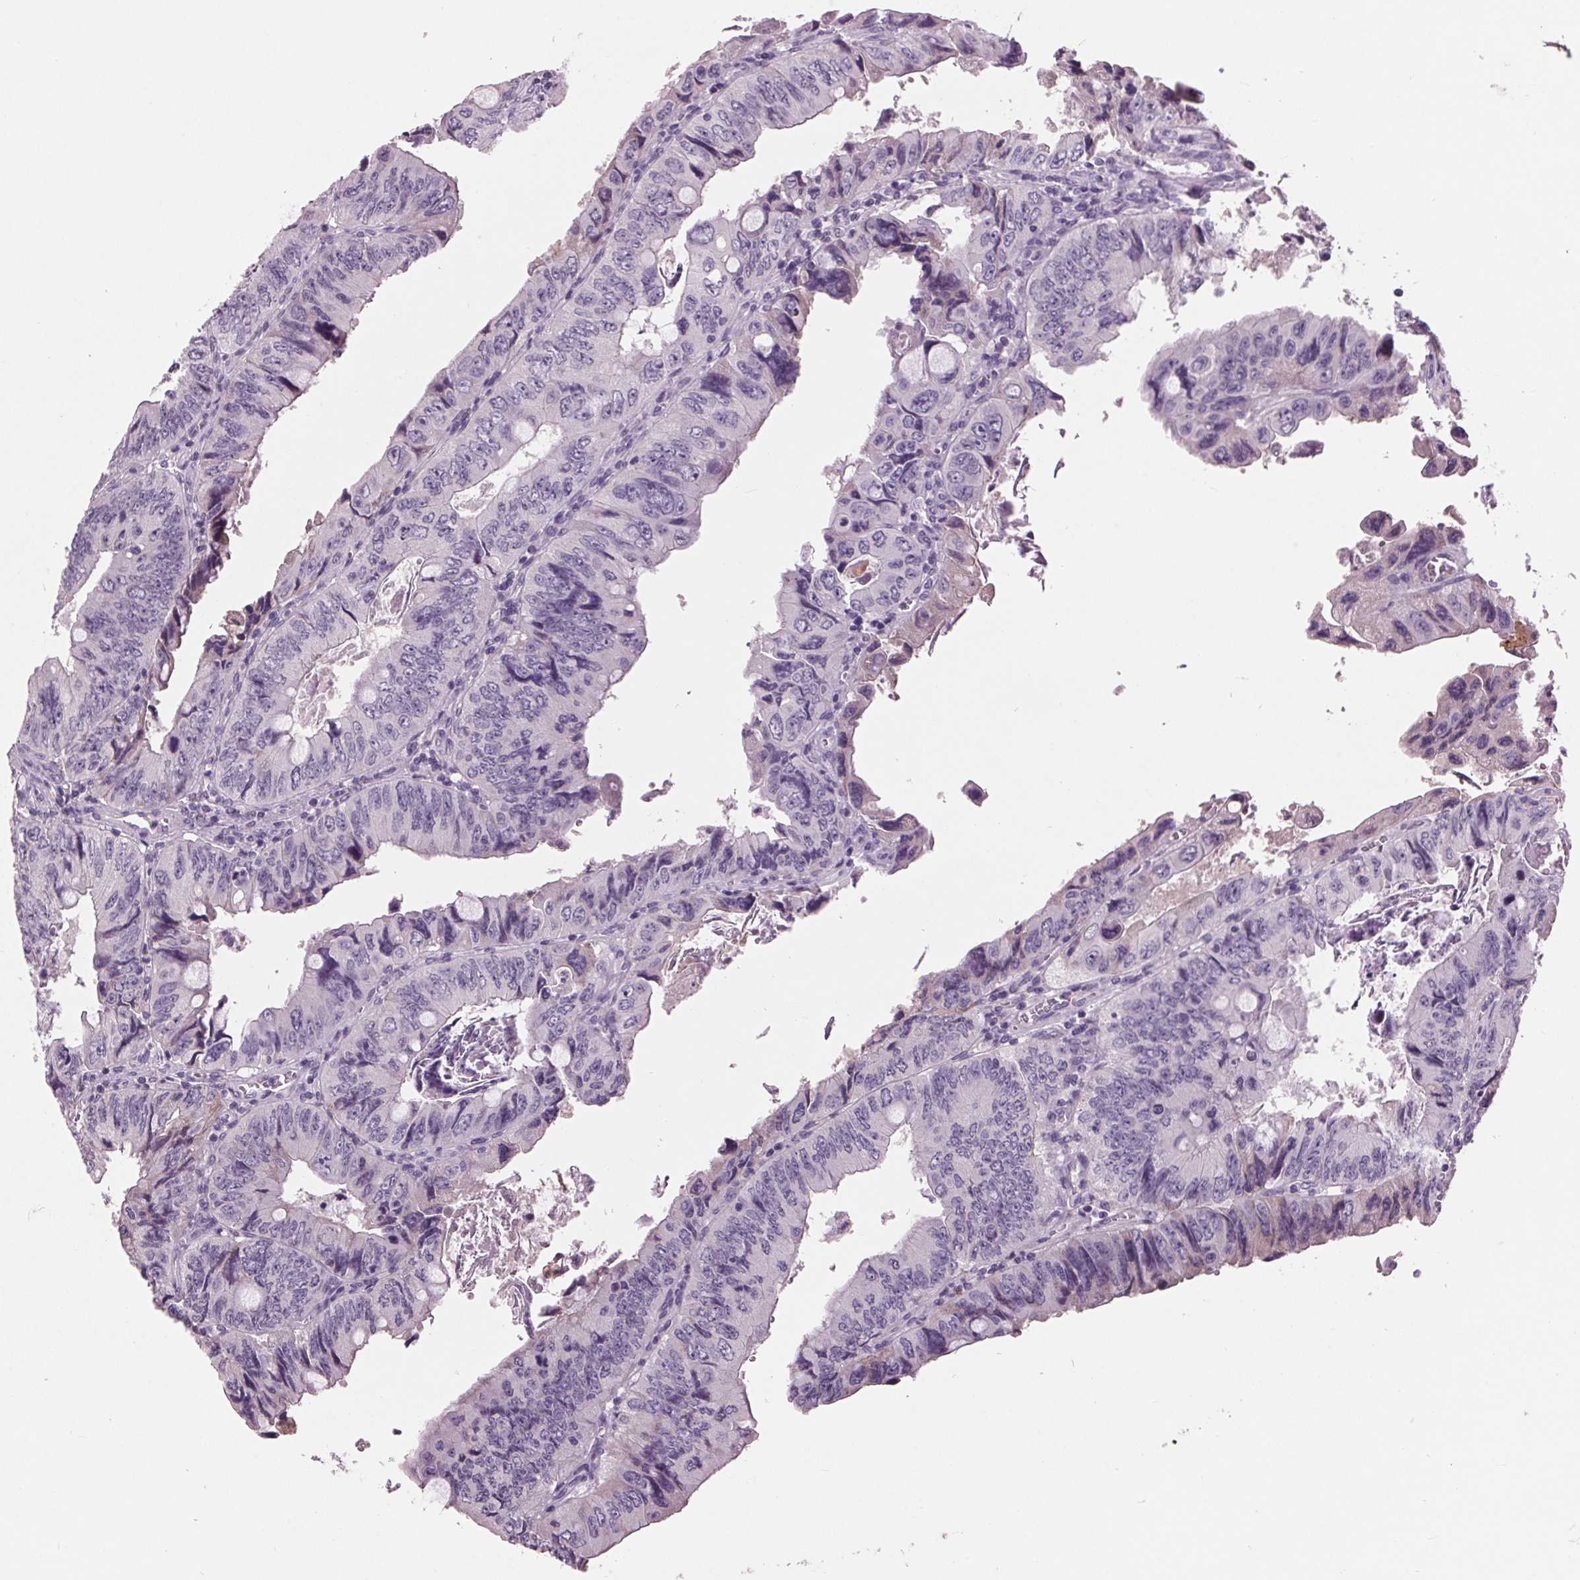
{"staining": {"intensity": "negative", "quantity": "none", "location": "none"}, "tissue": "colorectal cancer", "cell_type": "Tumor cells", "image_type": "cancer", "snomed": [{"axis": "morphology", "description": "Adenocarcinoma, NOS"}, {"axis": "topography", "description": "Colon"}], "caption": "Tumor cells are negative for brown protein staining in colorectal adenocarcinoma. The staining was performed using DAB (3,3'-diaminobenzidine) to visualize the protein expression in brown, while the nuclei were stained in blue with hematoxylin (Magnification: 20x).", "gene": "C6", "patient": {"sex": "female", "age": 84}}